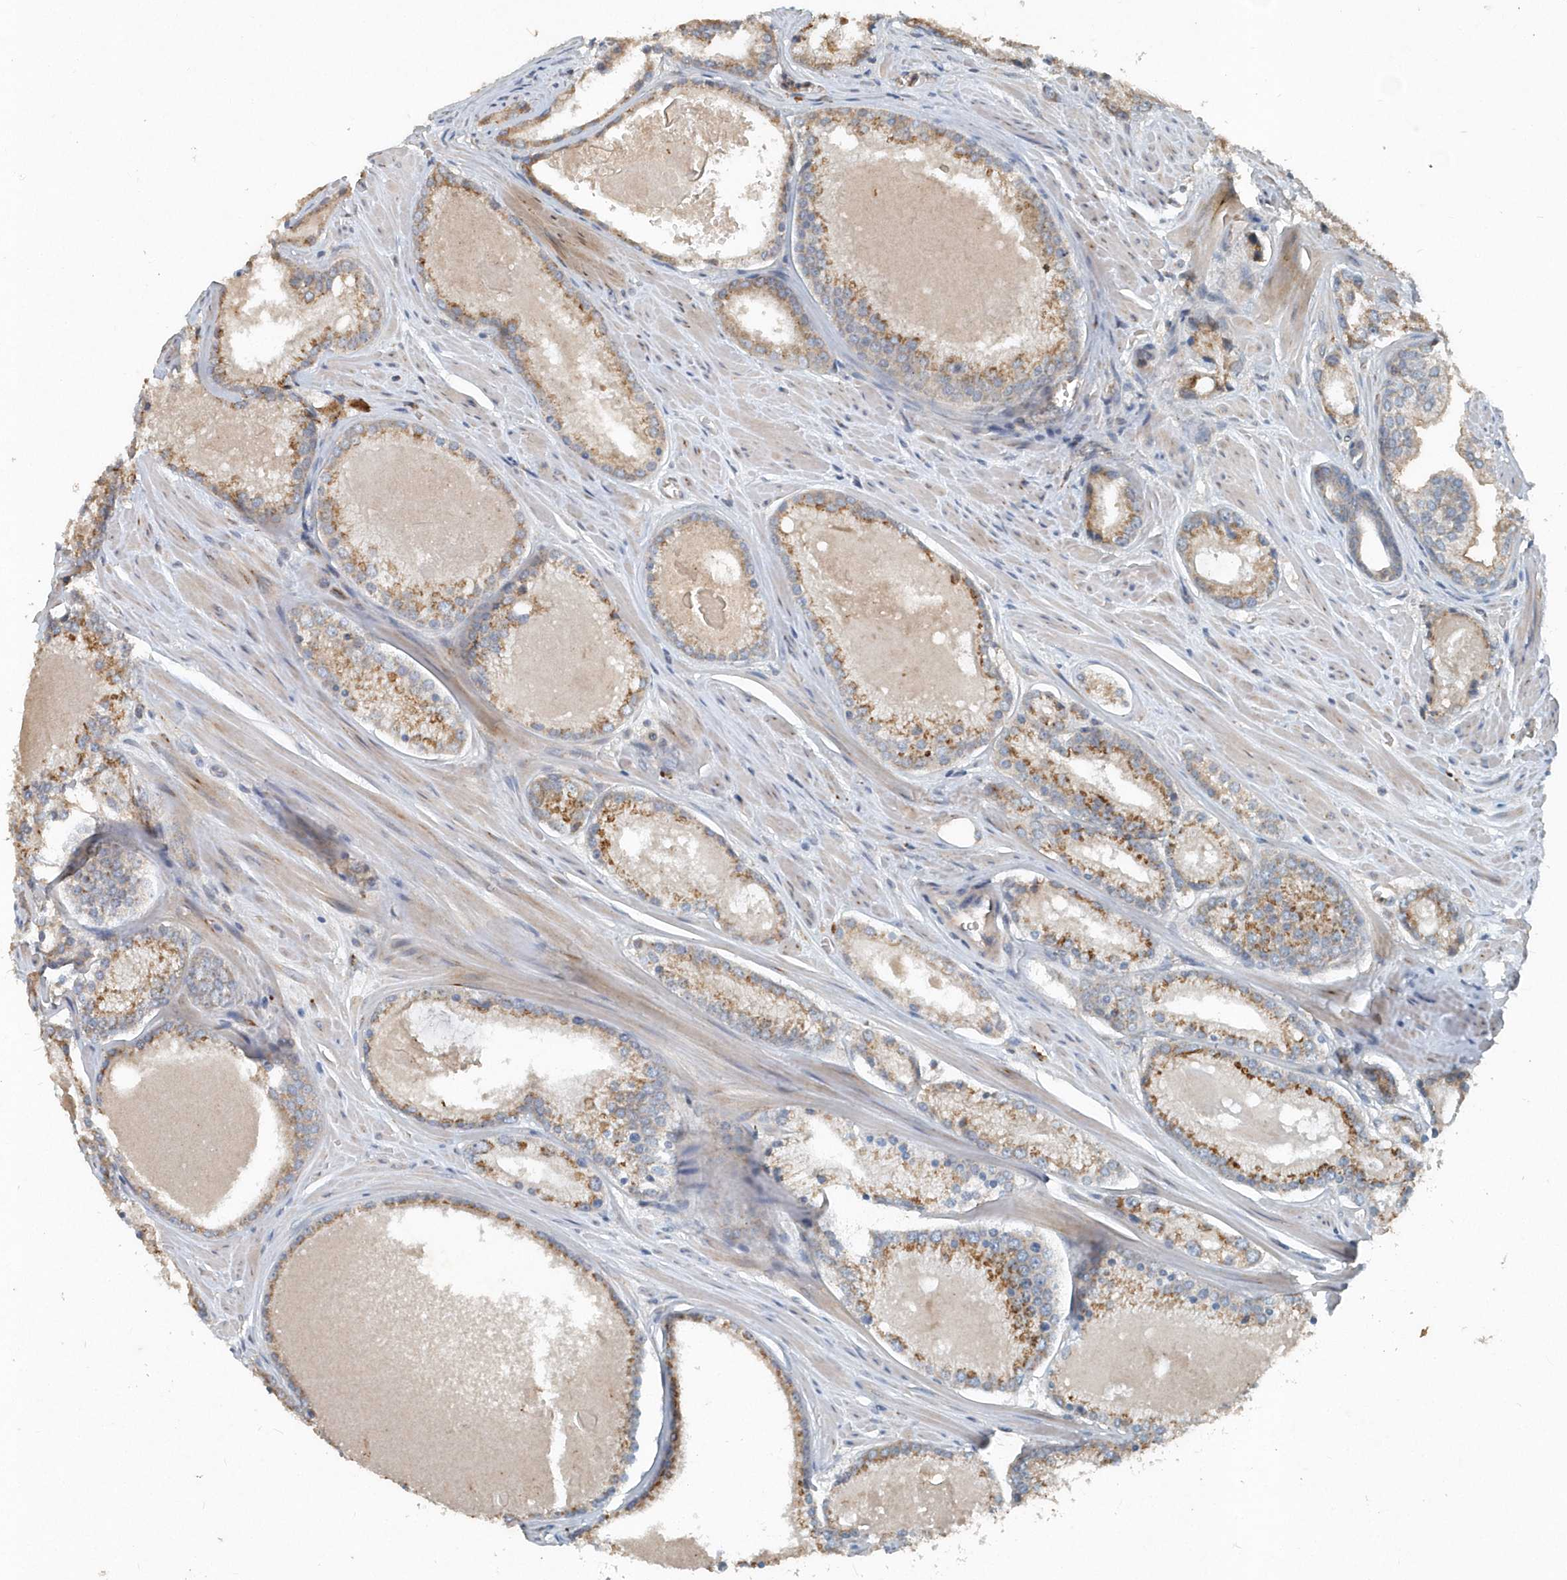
{"staining": {"intensity": "moderate", "quantity": ">75%", "location": "cytoplasmic/membranous"}, "tissue": "prostate cancer", "cell_type": "Tumor cells", "image_type": "cancer", "snomed": [{"axis": "morphology", "description": "Adenocarcinoma, Low grade"}, {"axis": "topography", "description": "Prostate"}], "caption": "Tumor cells demonstrate moderate cytoplasmic/membranous staining in about >75% of cells in prostate adenocarcinoma (low-grade).", "gene": "SCFD2", "patient": {"sex": "male", "age": 54}}